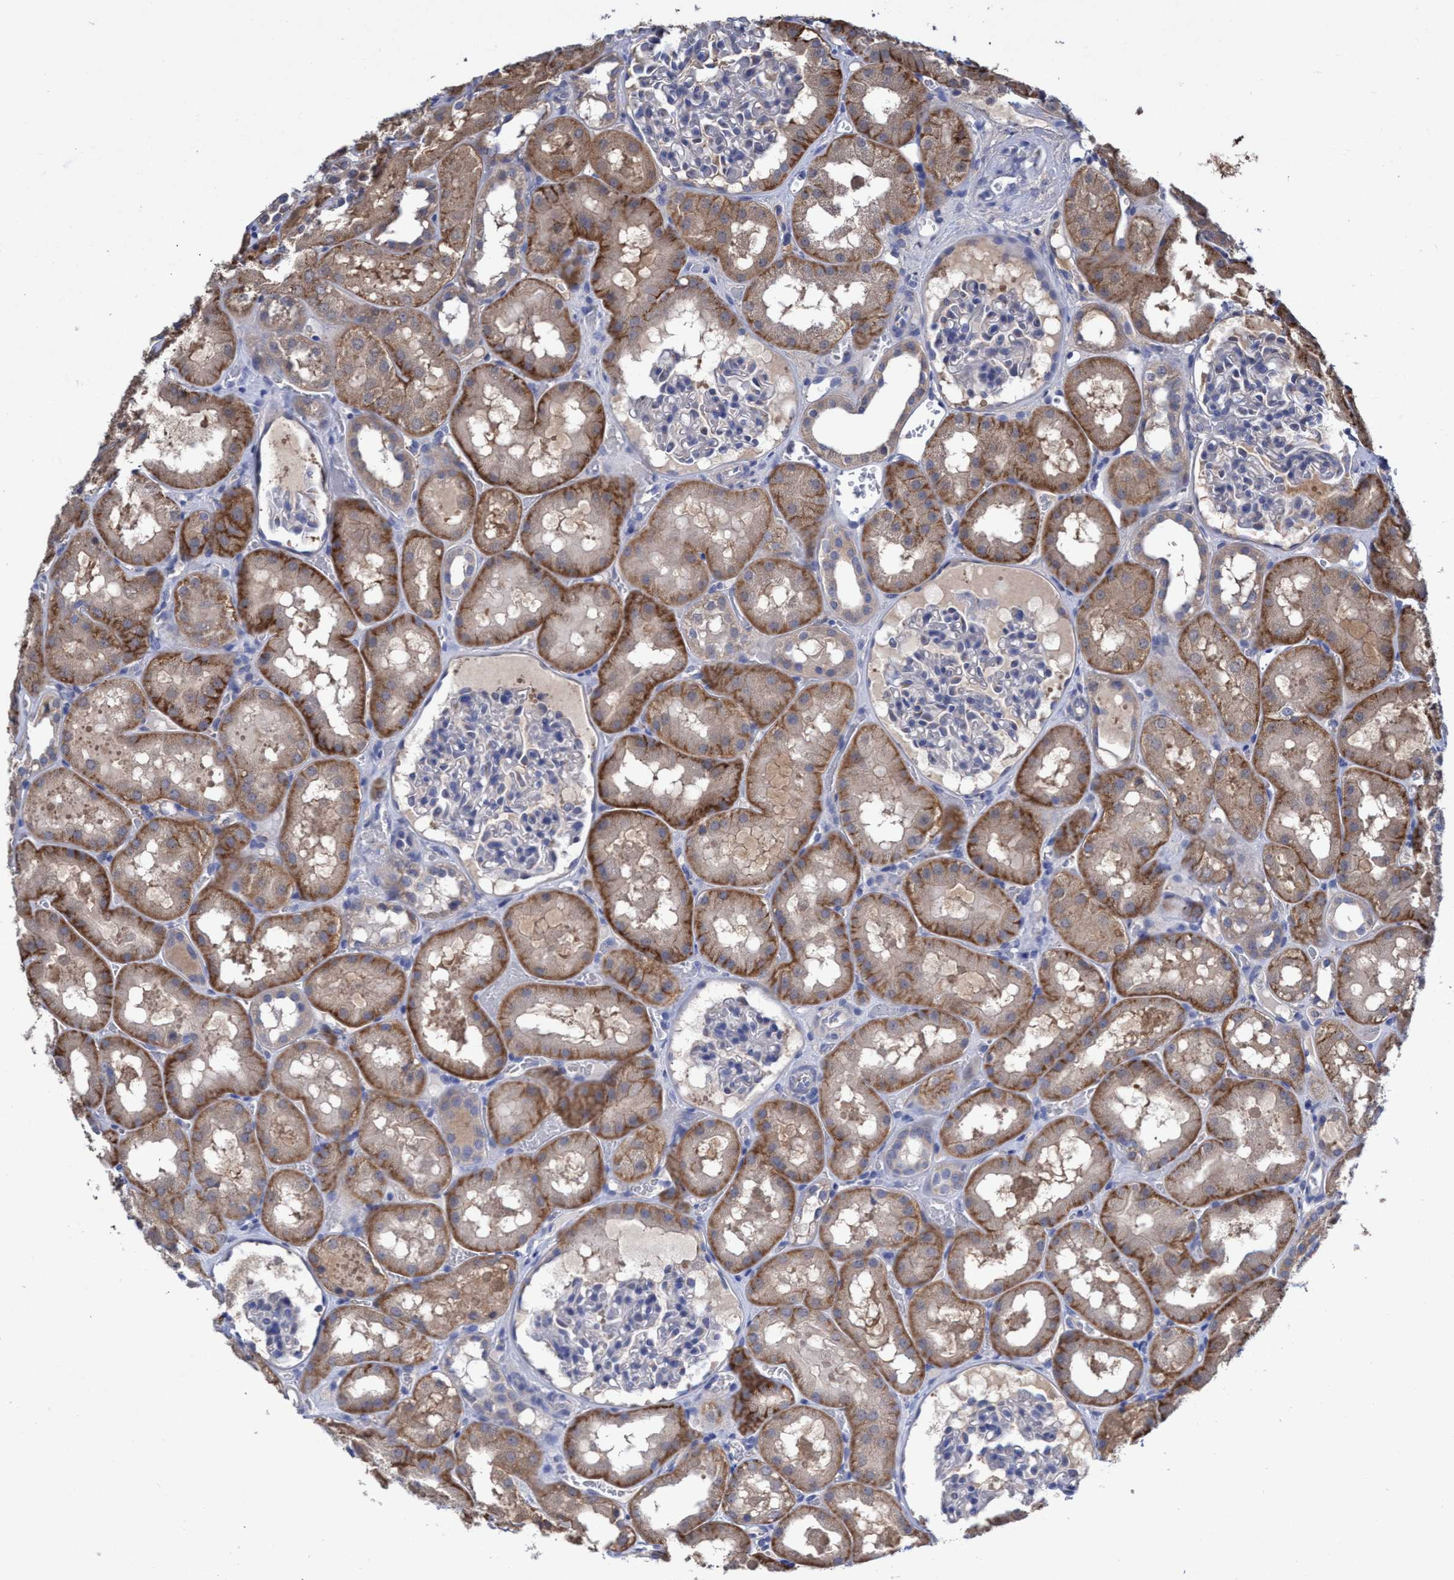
{"staining": {"intensity": "negative", "quantity": "none", "location": "none"}, "tissue": "kidney", "cell_type": "Cells in glomeruli", "image_type": "normal", "snomed": [{"axis": "morphology", "description": "Normal tissue, NOS"}, {"axis": "topography", "description": "Kidney"}, {"axis": "topography", "description": "Urinary bladder"}], "caption": "Cells in glomeruli are negative for brown protein staining in unremarkable kidney. (Immunohistochemistry, brightfield microscopy, high magnification).", "gene": "SVEP1", "patient": {"sex": "male", "age": 16}}